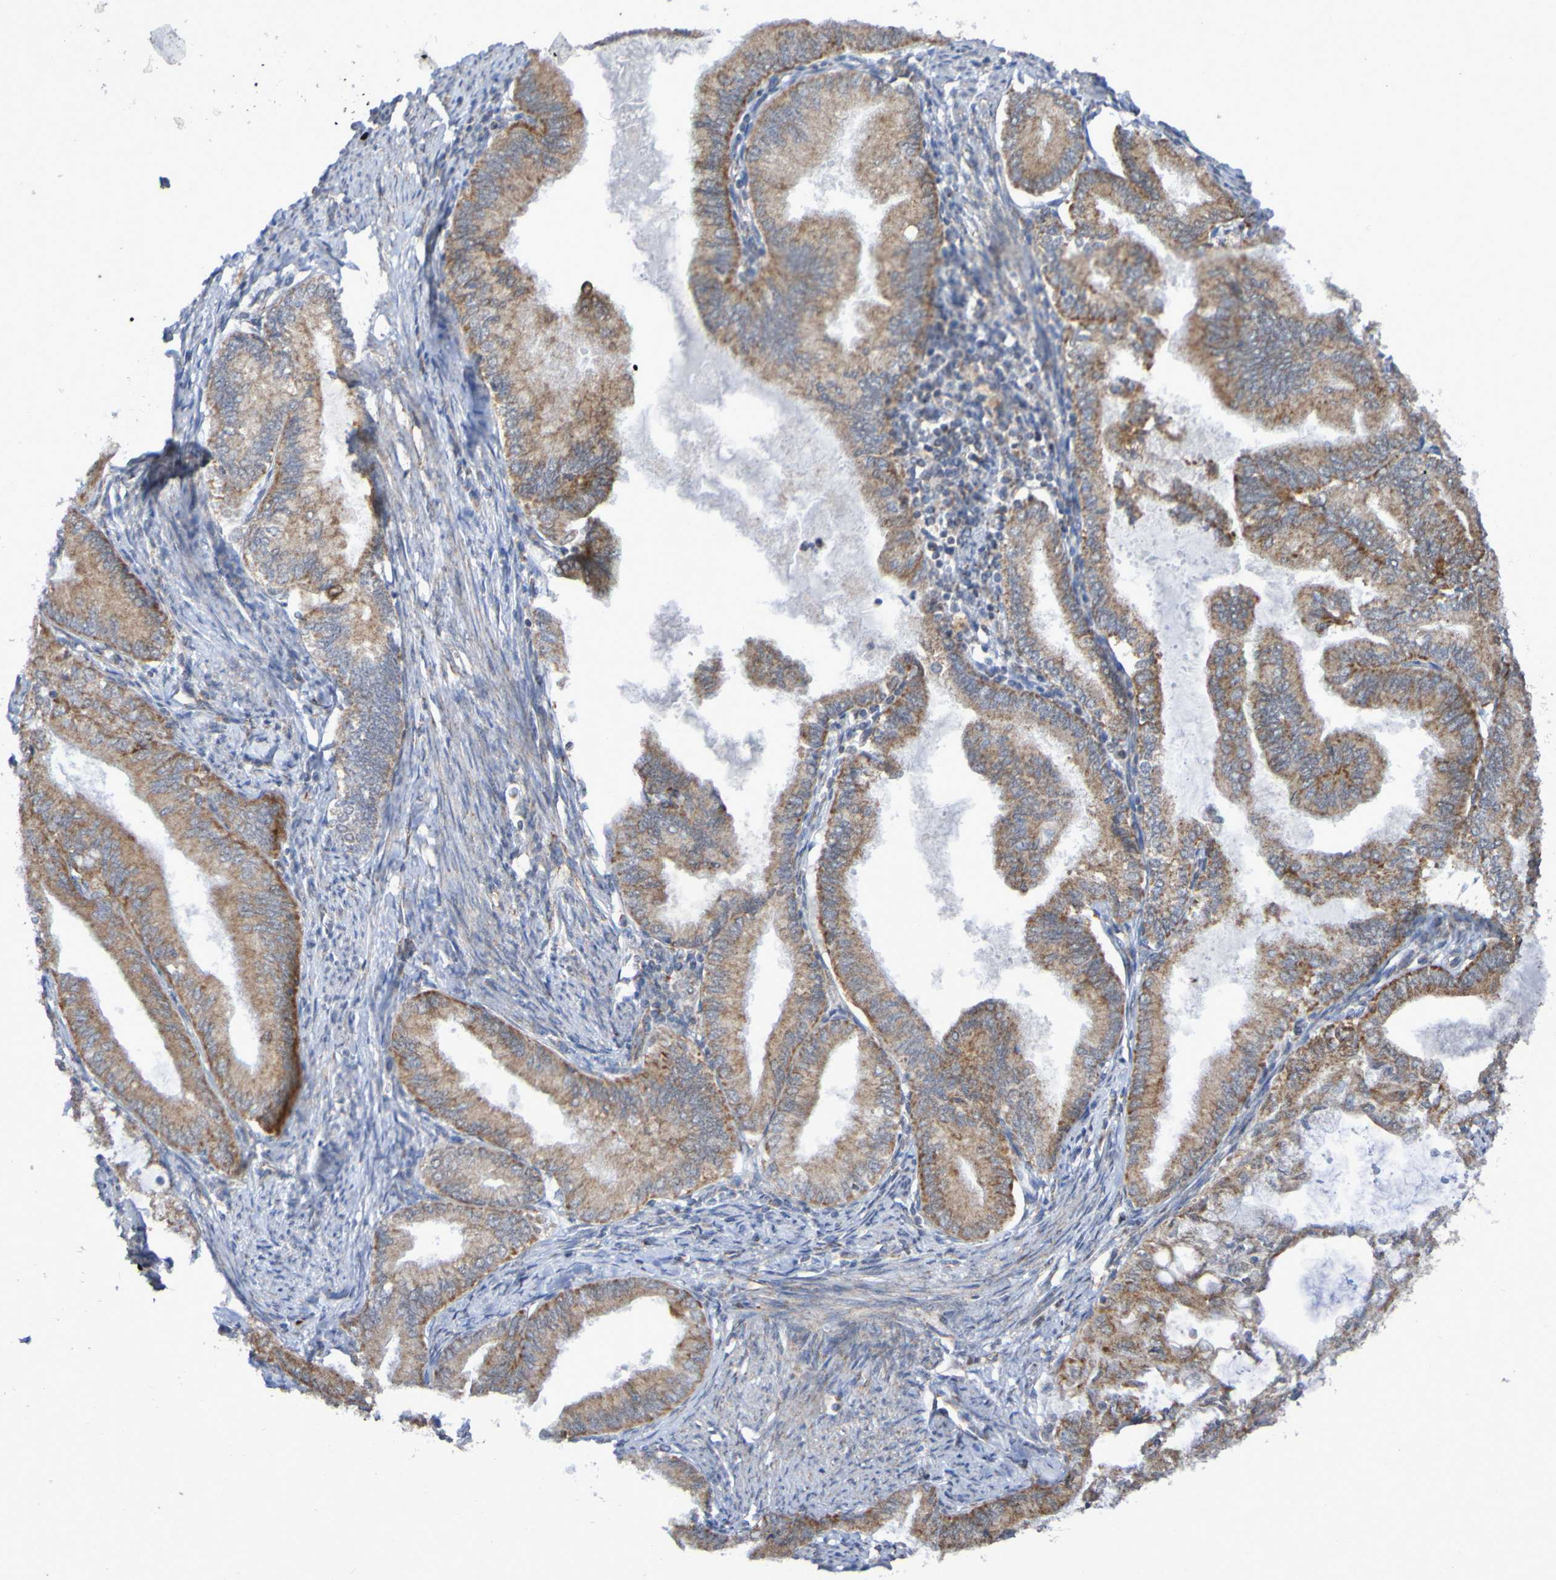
{"staining": {"intensity": "weak", "quantity": ">75%", "location": "cytoplasmic/membranous"}, "tissue": "endometrial cancer", "cell_type": "Tumor cells", "image_type": "cancer", "snomed": [{"axis": "morphology", "description": "Adenocarcinoma, NOS"}, {"axis": "topography", "description": "Endometrium"}], "caption": "Human endometrial cancer (adenocarcinoma) stained for a protein (brown) exhibits weak cytoplasmic/membranous positive staining in about >75% of tumor cells.", "gene": "DVL1", "patient": {"sex": "female", "age": 86}}